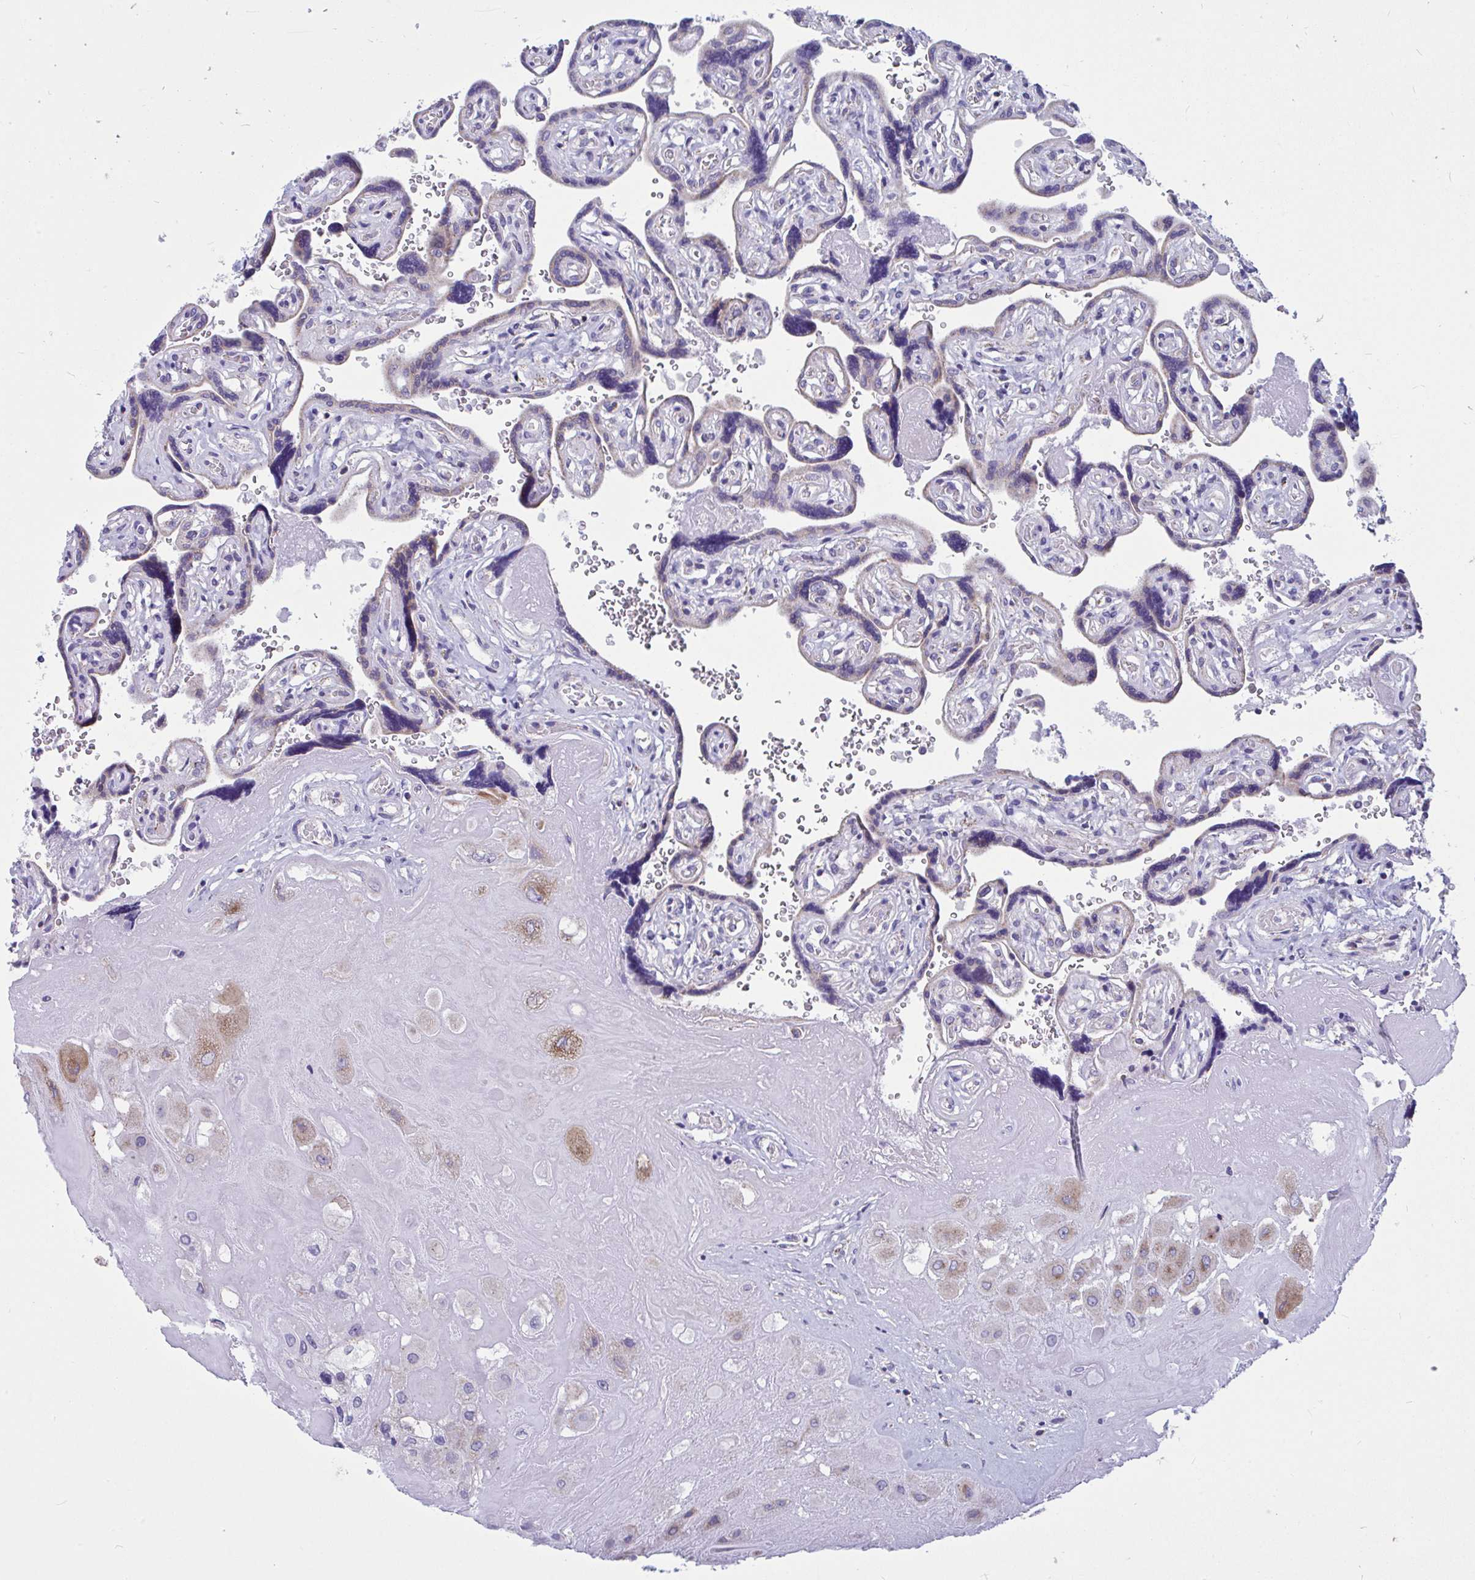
{"staining": {"intensity": "moderate", "quantity": "25%-75%", "location": "cytoplasmic/membranous"}, "tissue": "placenta", "cell_type": "Decidual cells", "image_type": "normal", "snomed": [{"axis": "morphology", "description": "Normal tissue, NOS"}, {"axis": "topography", "description": "Placenta"}], "caption": "A high-resolution image shows immunohistochemistry (IHC) staining of normal placenta, which displays moderate cytoplasmic/membranous expression in about 25%-75% of decidual cells.", "gene": "OR13A1", "patient": {"sex": "female", "age": 32}}